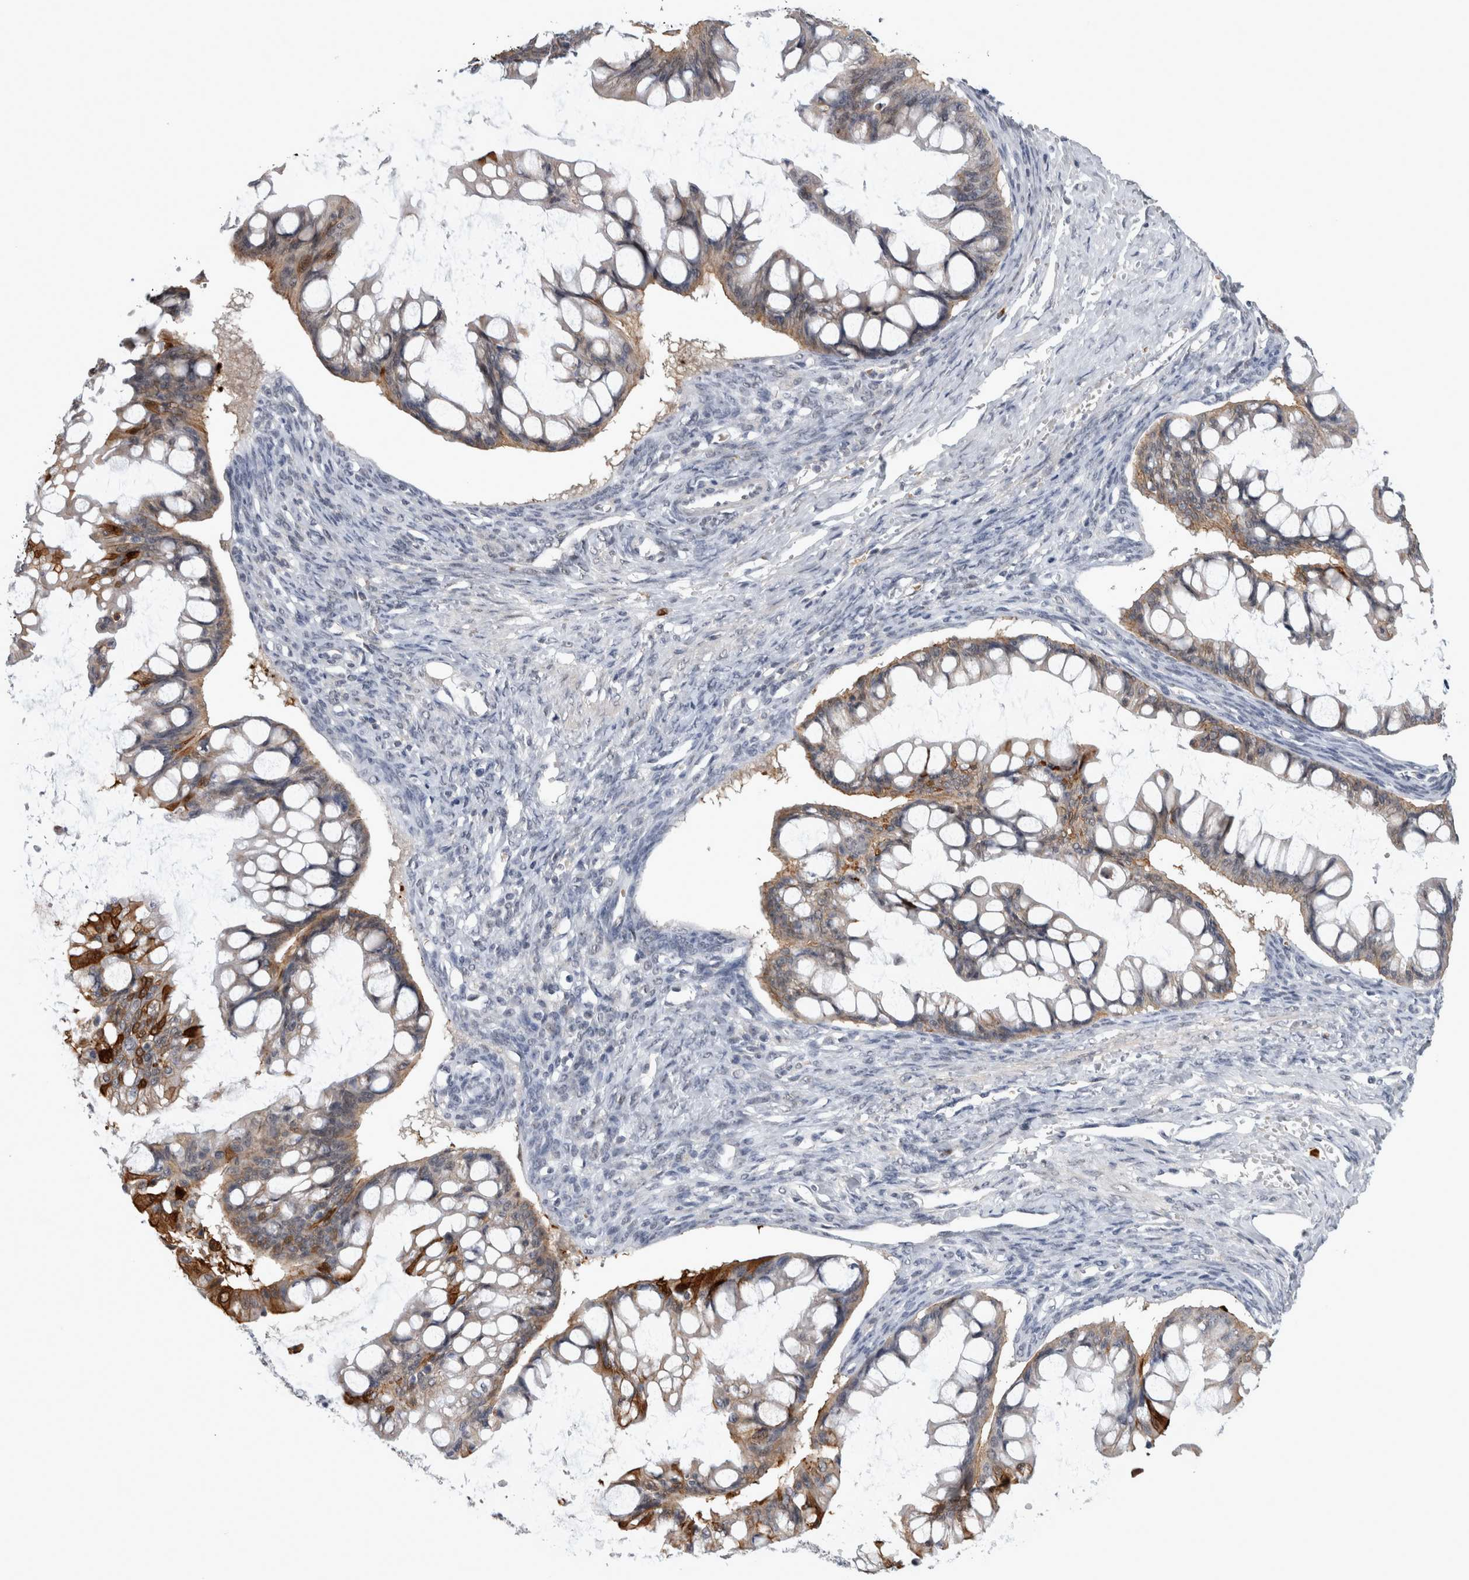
{"staining": {"intensity": "moderate", "quantity": ">75%", "location": "cytoplasmic/membranous"}, "tissue": "ovarian cancer", "cell_type": "Tumor cells", "image_type": "cancer", "snomed": [{"axis": "morphology", "description": "Cystadenocarcinoma, mucinous, NOS"}, {"axis": "topography", "description": "Ovary"}], "caption": "A medium amount of moderate cytoplasmic/membranous expression is seen in about >75% of tumor cells in ovarian cancer tissue.", "gene": "PEBP4", "patient": {"sex": "female", "age": 73}}